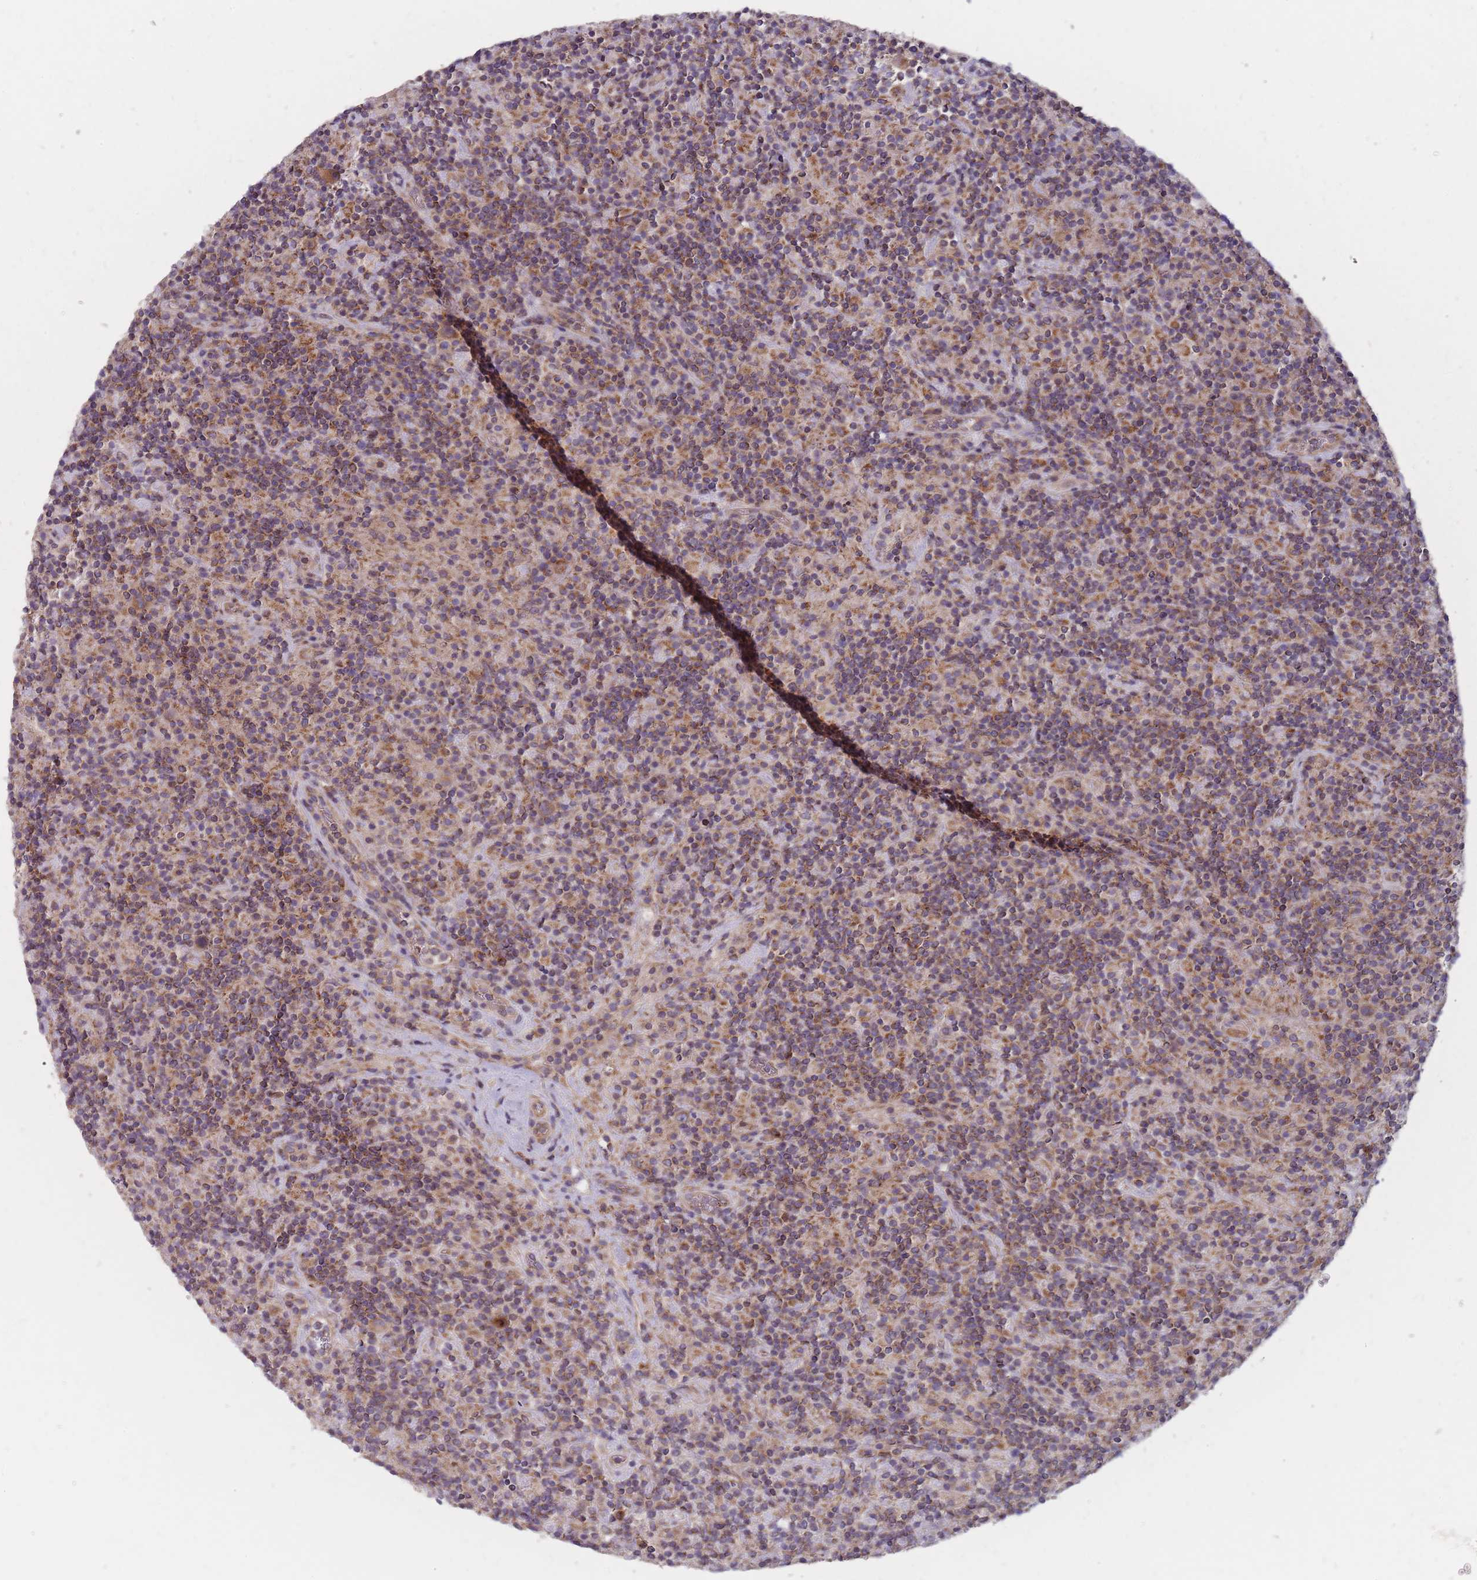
{"staining": {"intensity": "moderate", "quantity": ">75%", "location": "cytoplasmic/membranous"}, "tissue": "lymphoma", "cell_type": "Tumor cells", "image_type": "cancer", "snomed": [{"axis": "morphology", "description": "Hodgkin's disease, NOS"}, {"axis": "topography", "description": "Lymph node"}], "caption": "Immunohistochemistry (DAB (3,3'-diaminobenzidine)) staining of lymphoma reveals moderate cytoplasmic/membranous protein staining in approximately >75% of tumor cells.", "gene": "NDUFA9", "patient": {"sex": "male", "age": 70}}